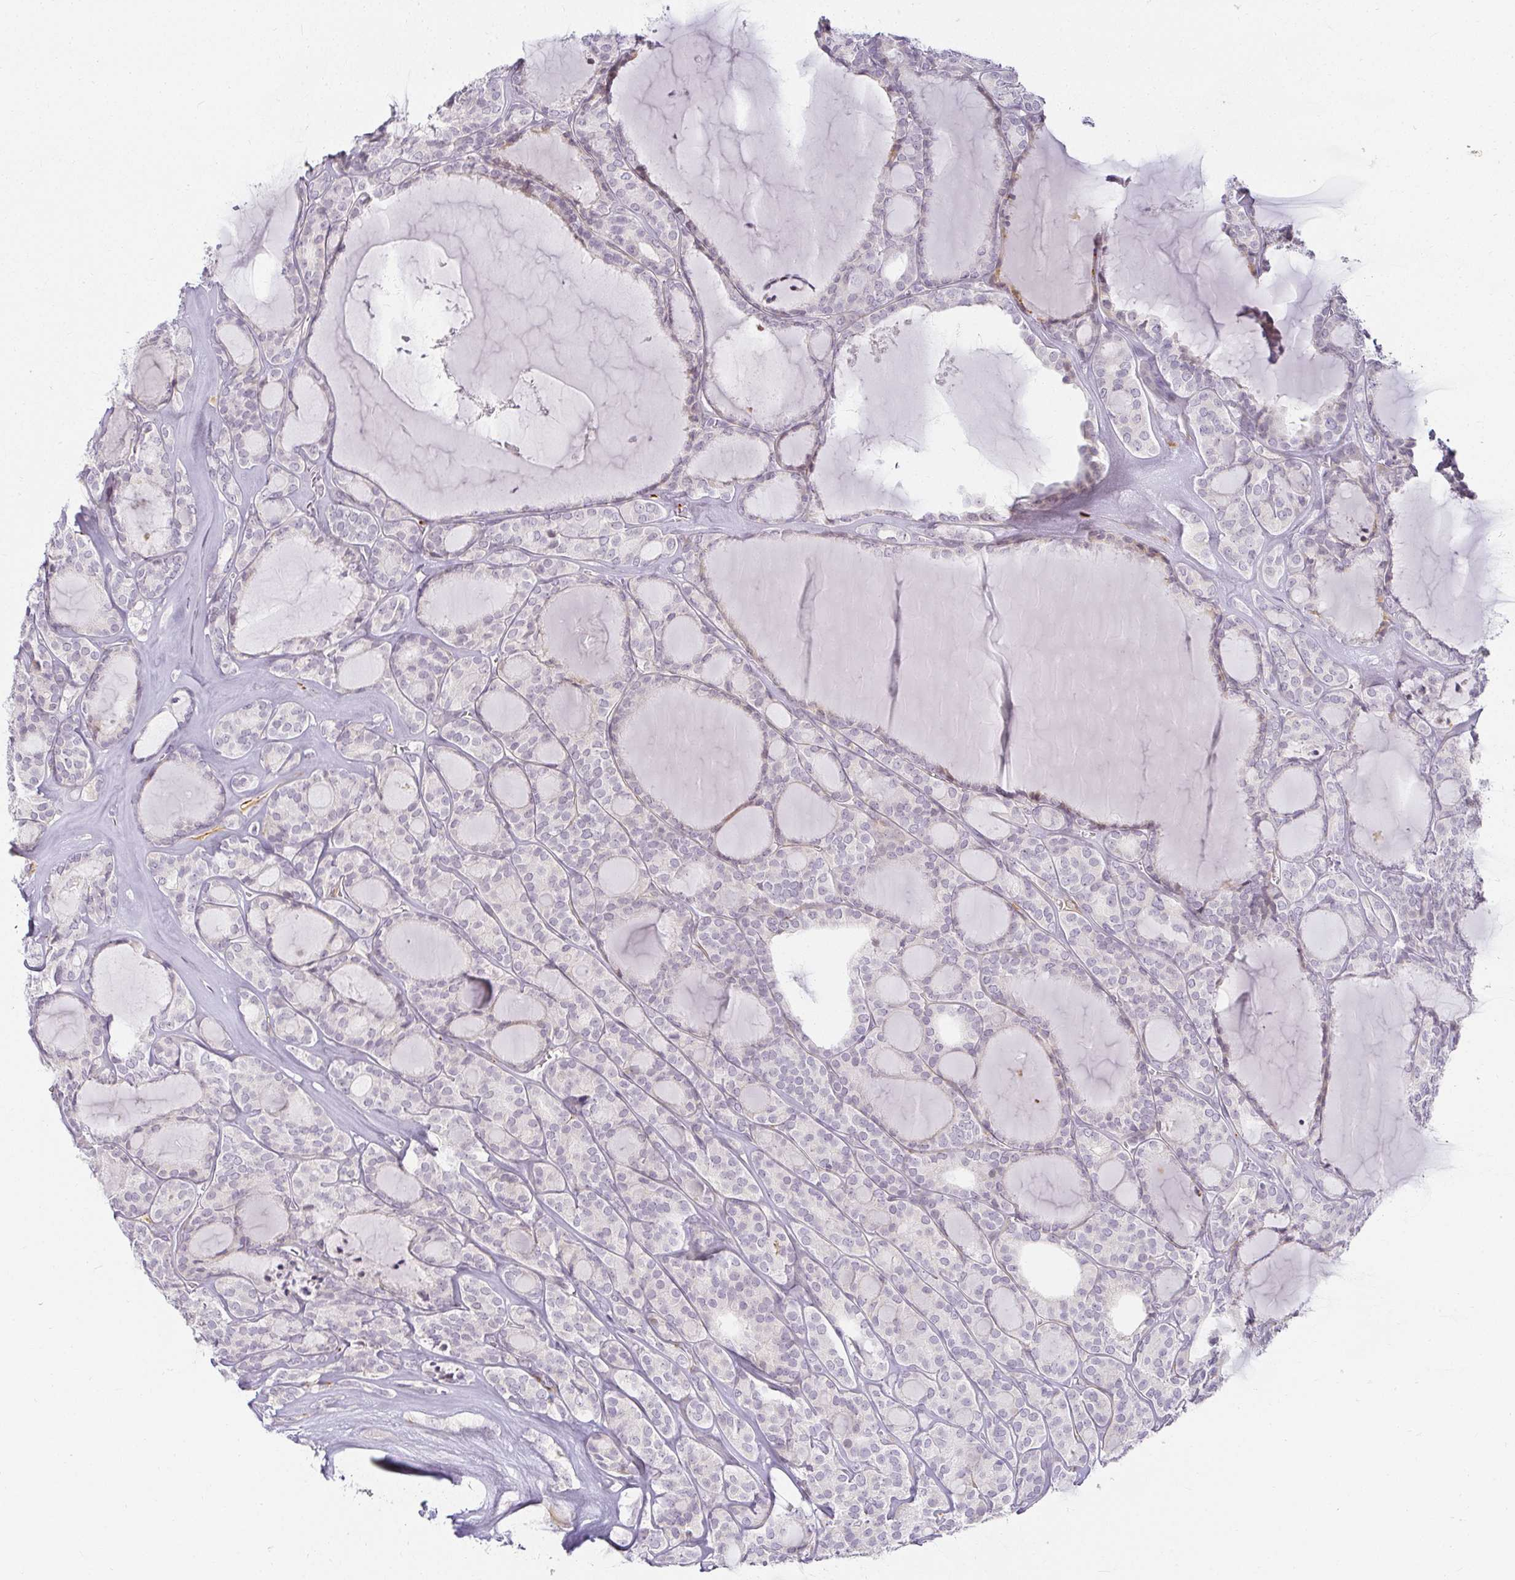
{"staining": {"intensity": "negative", "quantity": "none", "location": "none"}, "tissue": "thyroid cancer", "cell_type": "Tumor cells", "image_type": "cancer", "snomed": [{"axis": "morphology", "description": "Follicular adenoma carcinoma, NOS"}, {"axis": "topography", "description": "Thyroid gland"}], "caption": "Immunohistochemical staining of follicular adenoma carcinoma (thyroid) reveals no significant positivity in tumor cells.", "gene": "ACAN", "patient": {"sex": "male", "age": 74}}